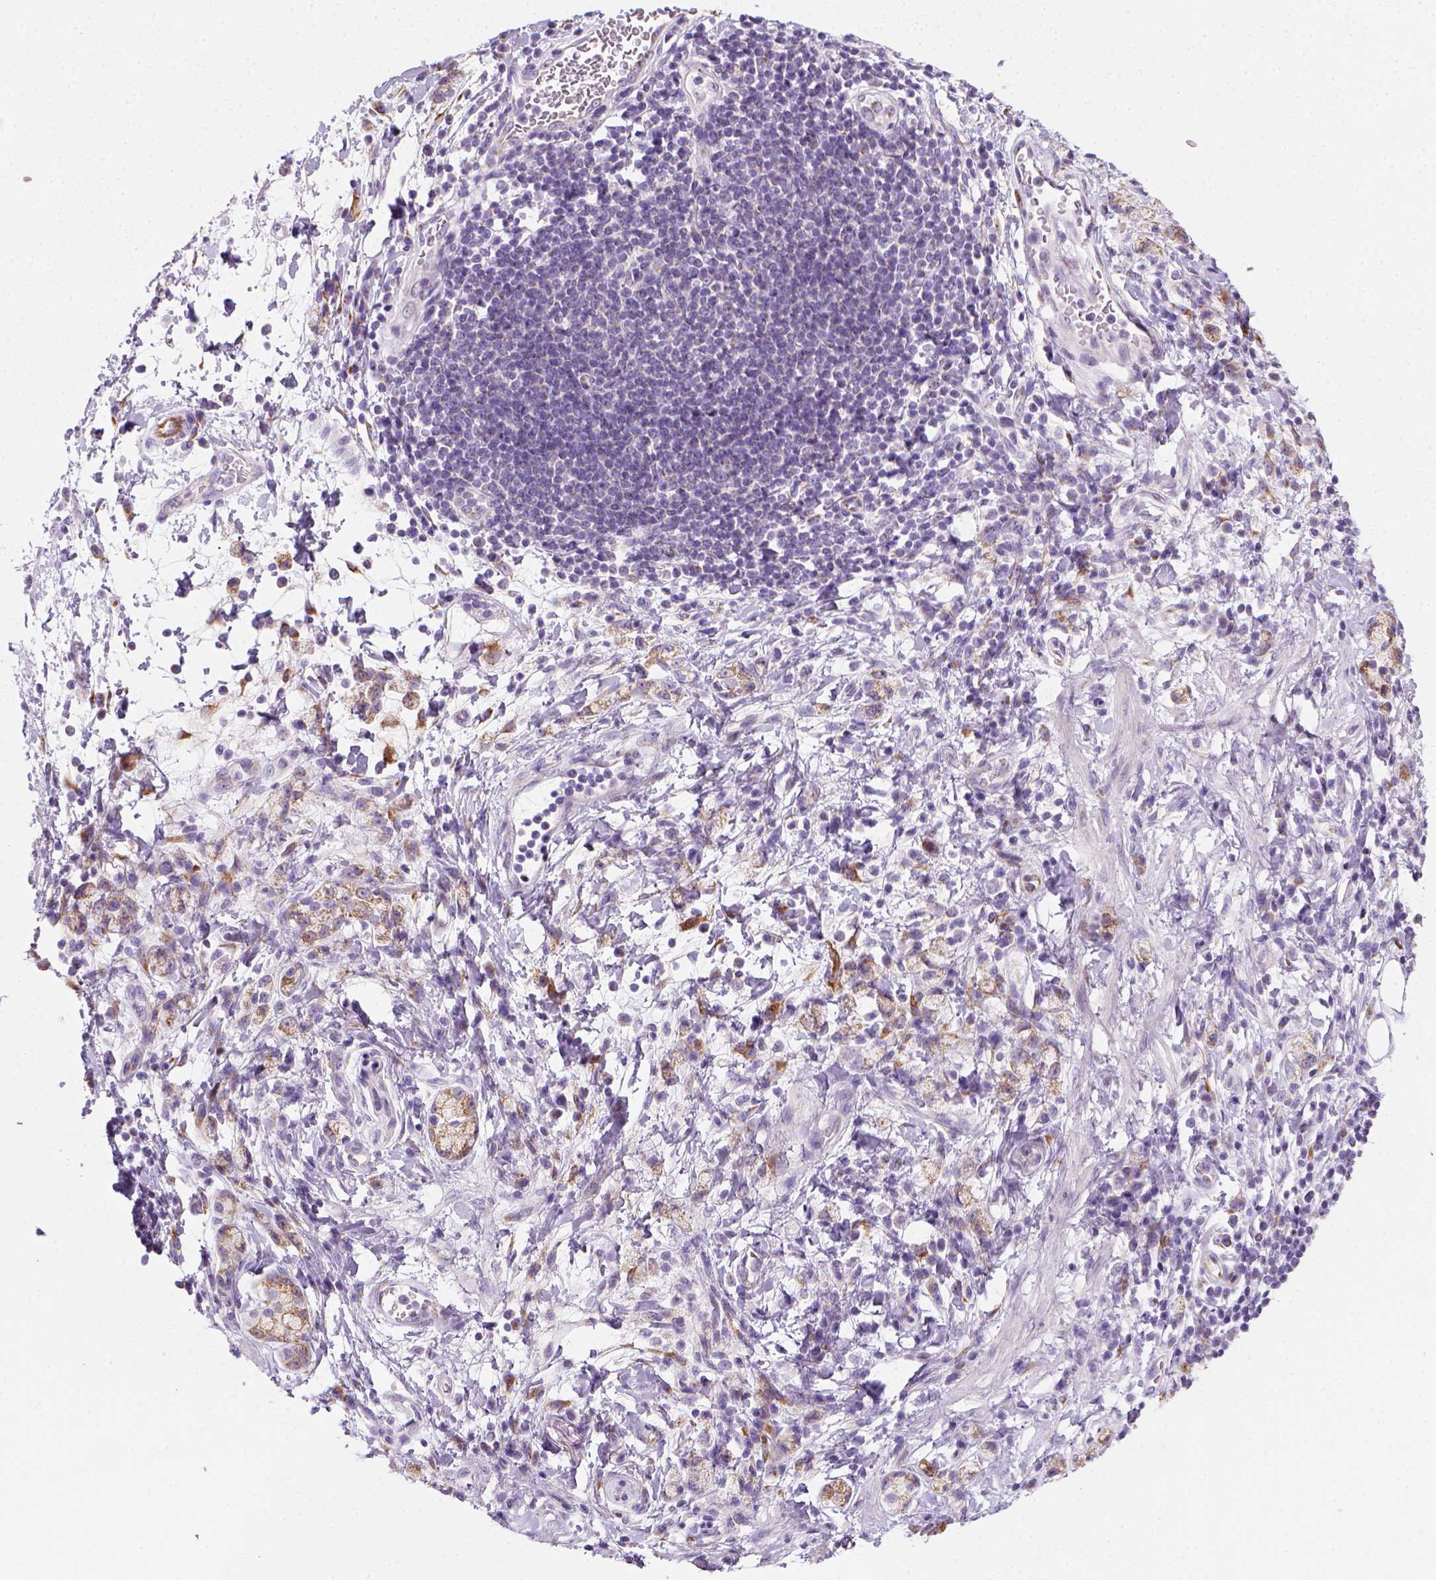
{"staining": {"intensity": "moderate", "quantity": "25%-75%", "location": "cytoplasmic/membranous"}, "tissue": "stomach cancer", "cell_type": "Tumor cells", "image_type": "cancer", "snomed": [{"axis": "morphology", "description": "Adenocarcinoma, NOS"}, {"axis": "topography", "description": "Stomach"}], "caption": "IHC (DAB) staining of stomach cancer displays moderate cytoplasmic/membranous protein positivity in about 25%-75% of tumor cells. The staining is performed using DAB (3,3'-diaminobenzidine) brown chromogen to label protein expression. The nuclei are counter-stained blue using hematoxylin.", "gene": "CES2", "patient": {"sex": "male", "age": 58}}